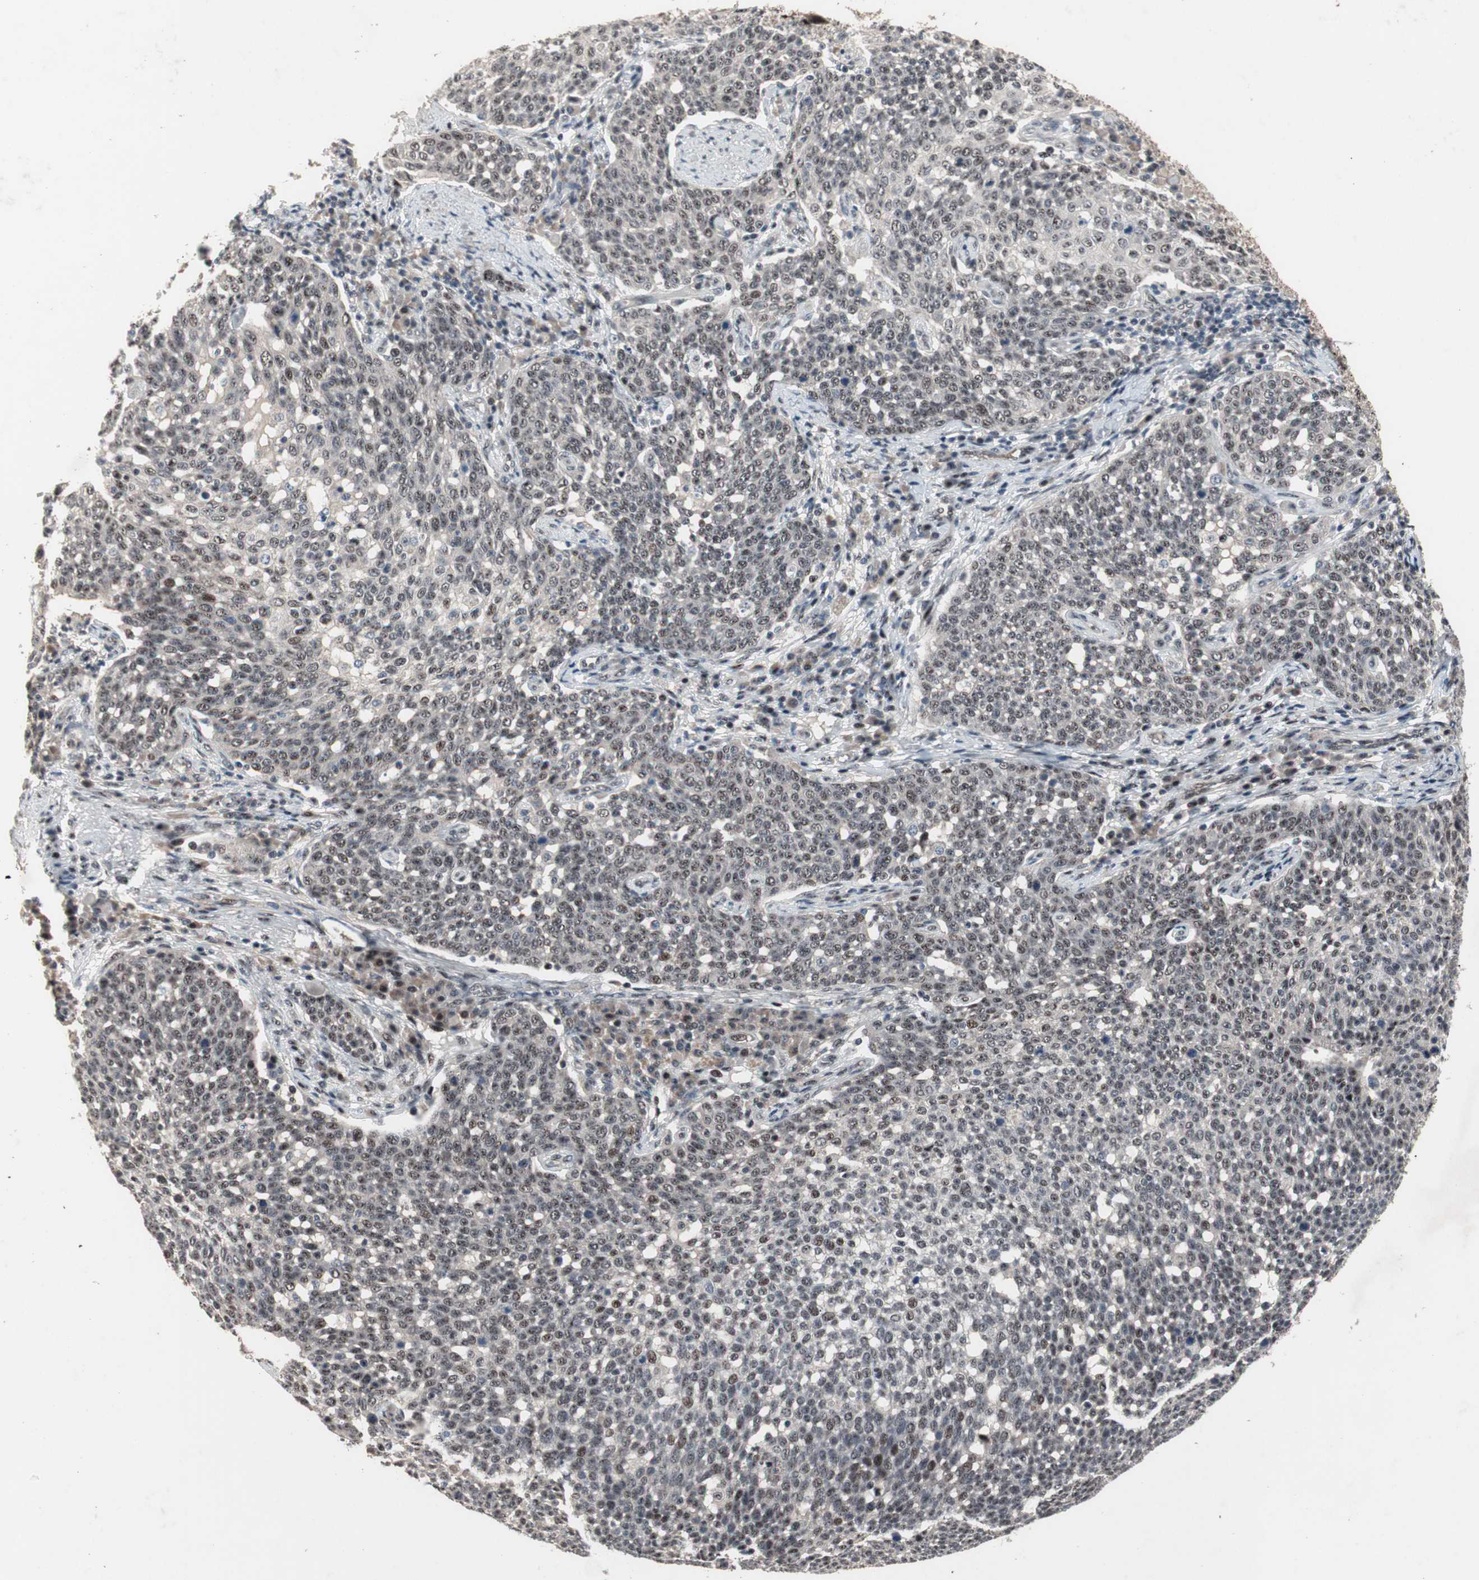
{"staining": {"intensity": "weak", "quantity": ">75%", "location": "nuclear"}, "tissue": "cervical cancer", "cell_type": "Tumor cells", "image_type": "cancer", "snomed": [{"axis": "morphology", "description": "Squamous cell carcinoma, NOS"}, {"axis": "topography", "description": "Cervix"}], "caption": "Weak nuclear positivity is identified in approximately >75% of tumor cells in squamous cell carcinoma (cervical). The staining is performed using DAB (3,3'-diaminobenzidine) brown chromogen to label protein expression. The nuclei are counter-stained blue using hematoxylin.", "gene": "SOX7", "patient": {"sex": "female", "age": 34}}